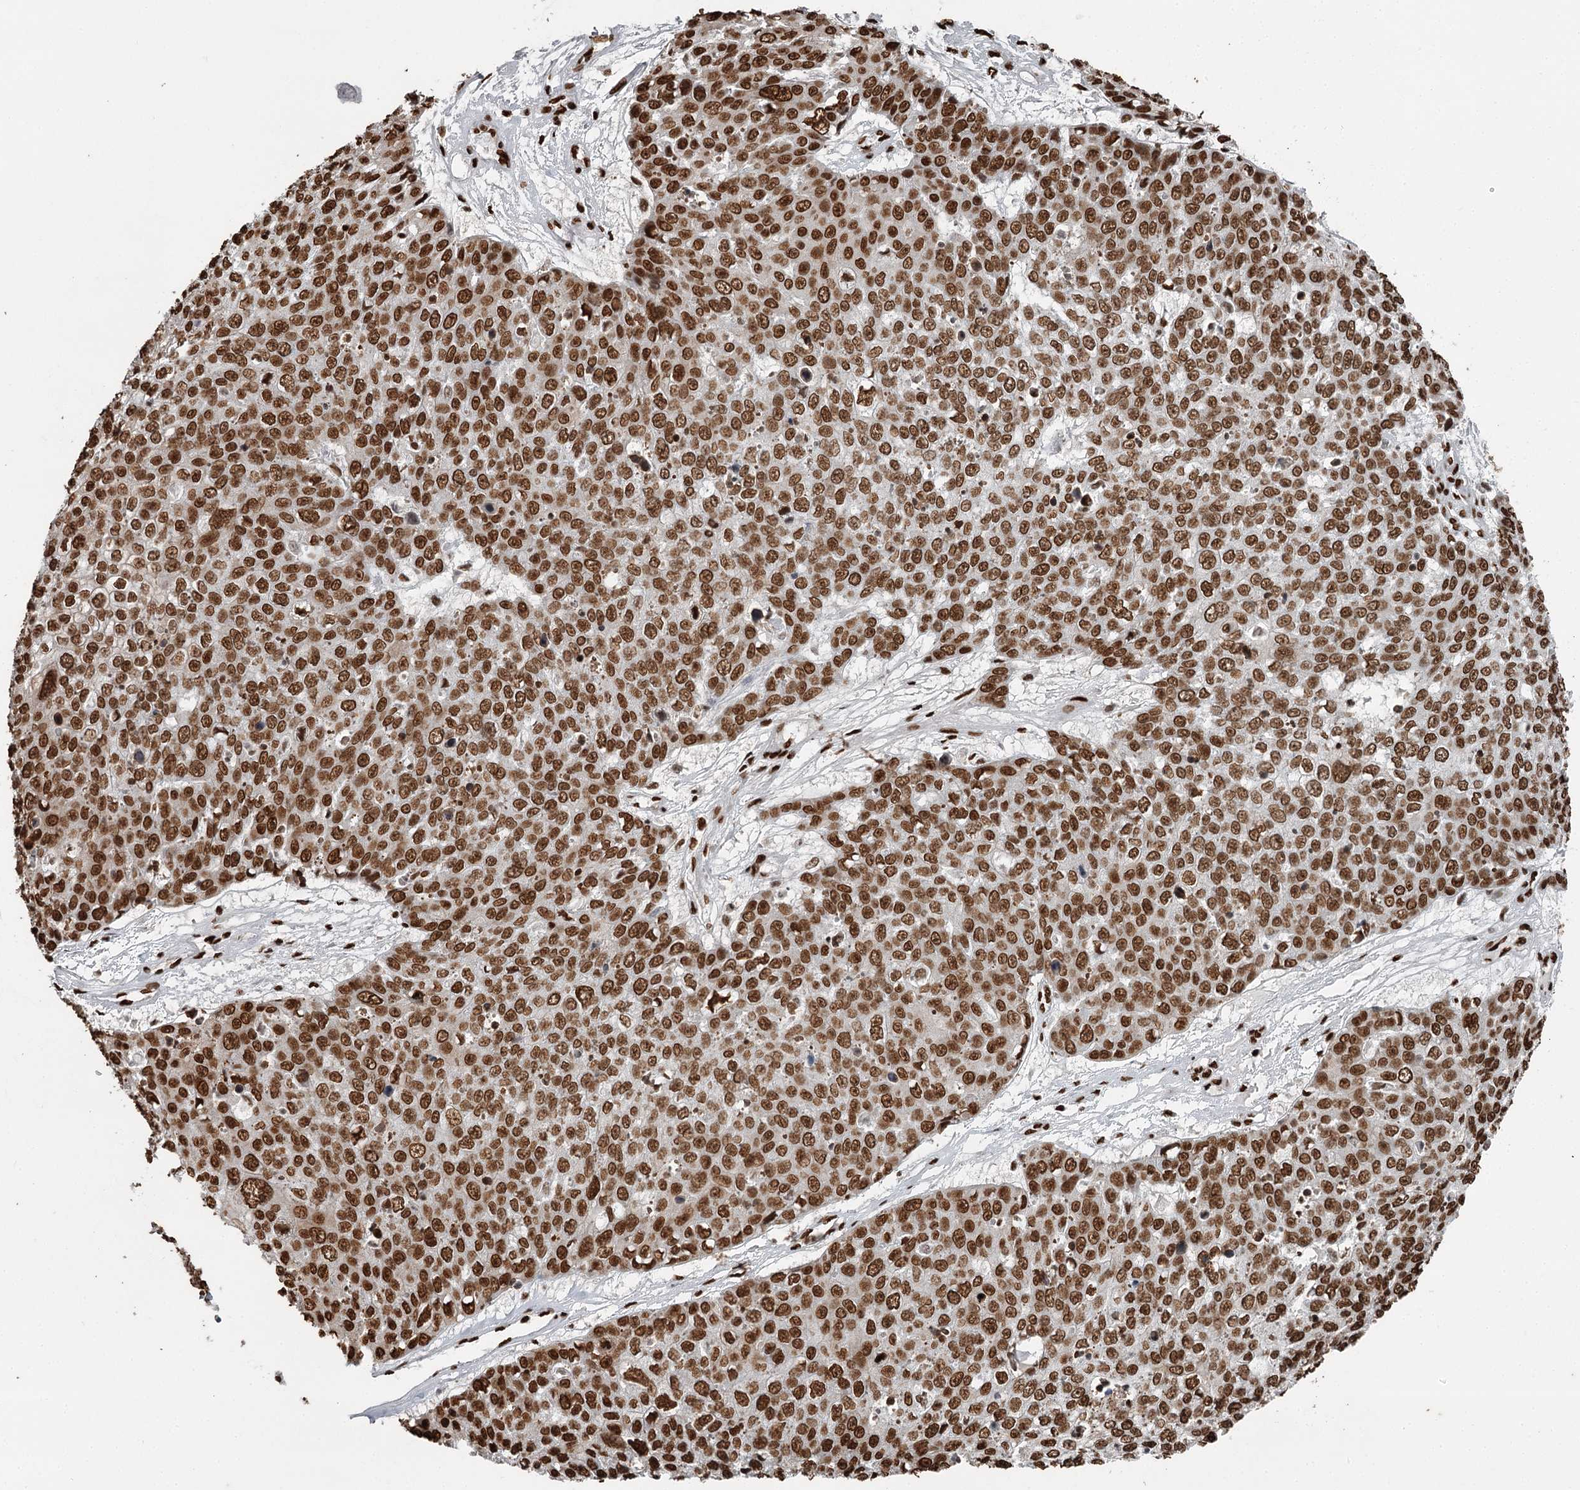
{"staining": {"intensity": "strong", "quantity": ">75%", "location": "nuclear"}, "tissue": "skin cancer", "cell_type": "Tumor cells", "image_type": "cancer", "snomed": [{"axis": "morphology", "description": "Squamous cell carcinoma, NOS"}, {"axis": "topography", "description": "Skin"}], "caption": "Protein expression analysis of skin squamous cell carcinoma displays strong nuclear positivity in approximately >75% of tumor cells.", "gene": "RBBP7", "patient": {"sex": "female", "age": 44}}